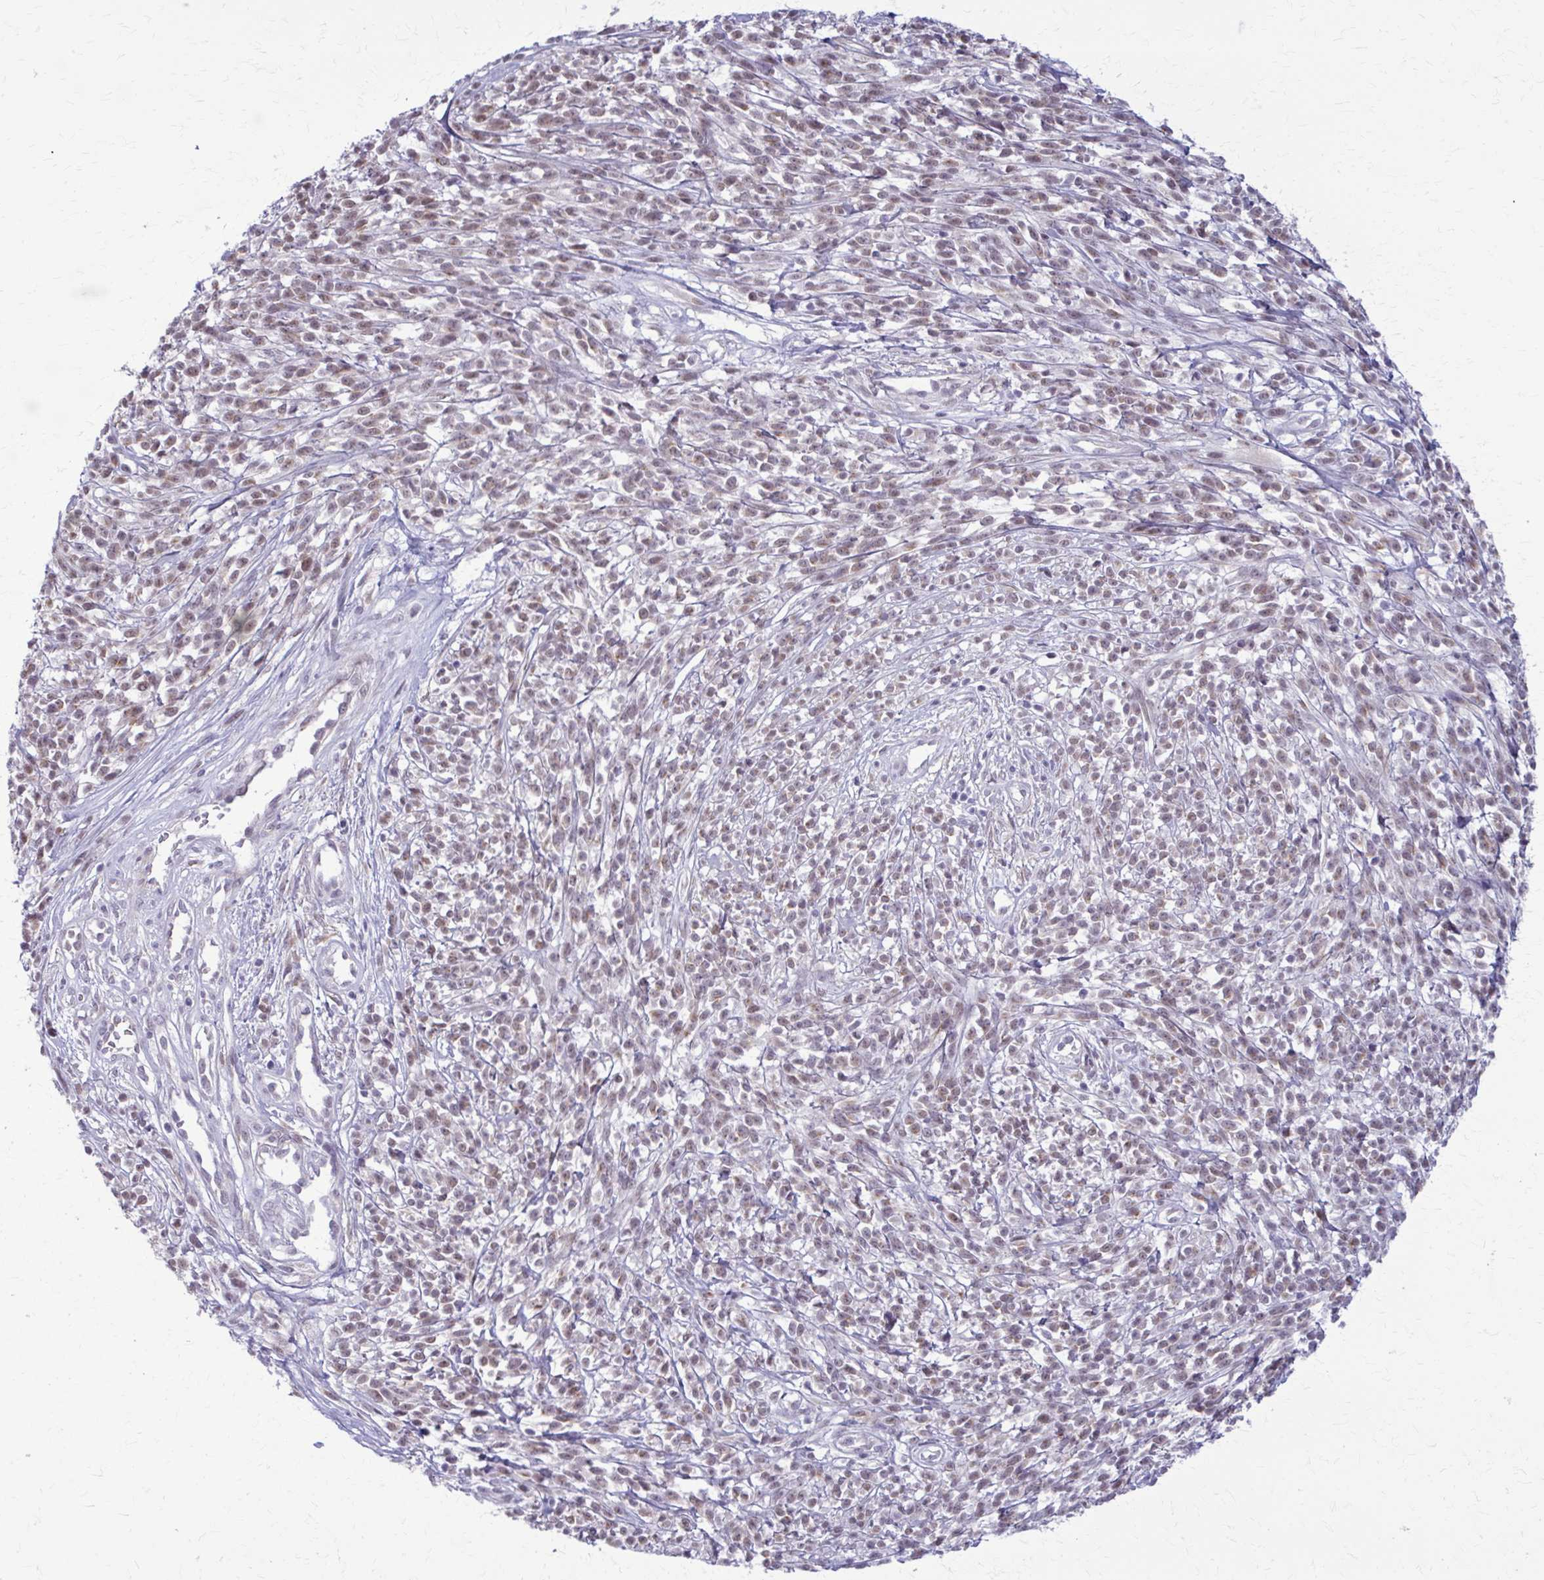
{"staining": {"intensity": "weak", "quantity": "25%-75%", "location": "nuclear"}, "tissue": "melanoma", "cell_type": "Tumor cells", "image_type": "cancer", "snomed": [{"axis": "morphology", "description": "Malignant melanoma, NOS"}, {"axis": "topography", "description": "Skin"}, {"axis": "topography", "description": "Skin of trunk"}], "caption": "About 25%-75% of tumor cells in human malignant melanoma display weak nuclear protein expression as visualized by brown immunohistochemical staining.", "gene": "NUMBL", "patient": {"sex": "male", "age": 74}}